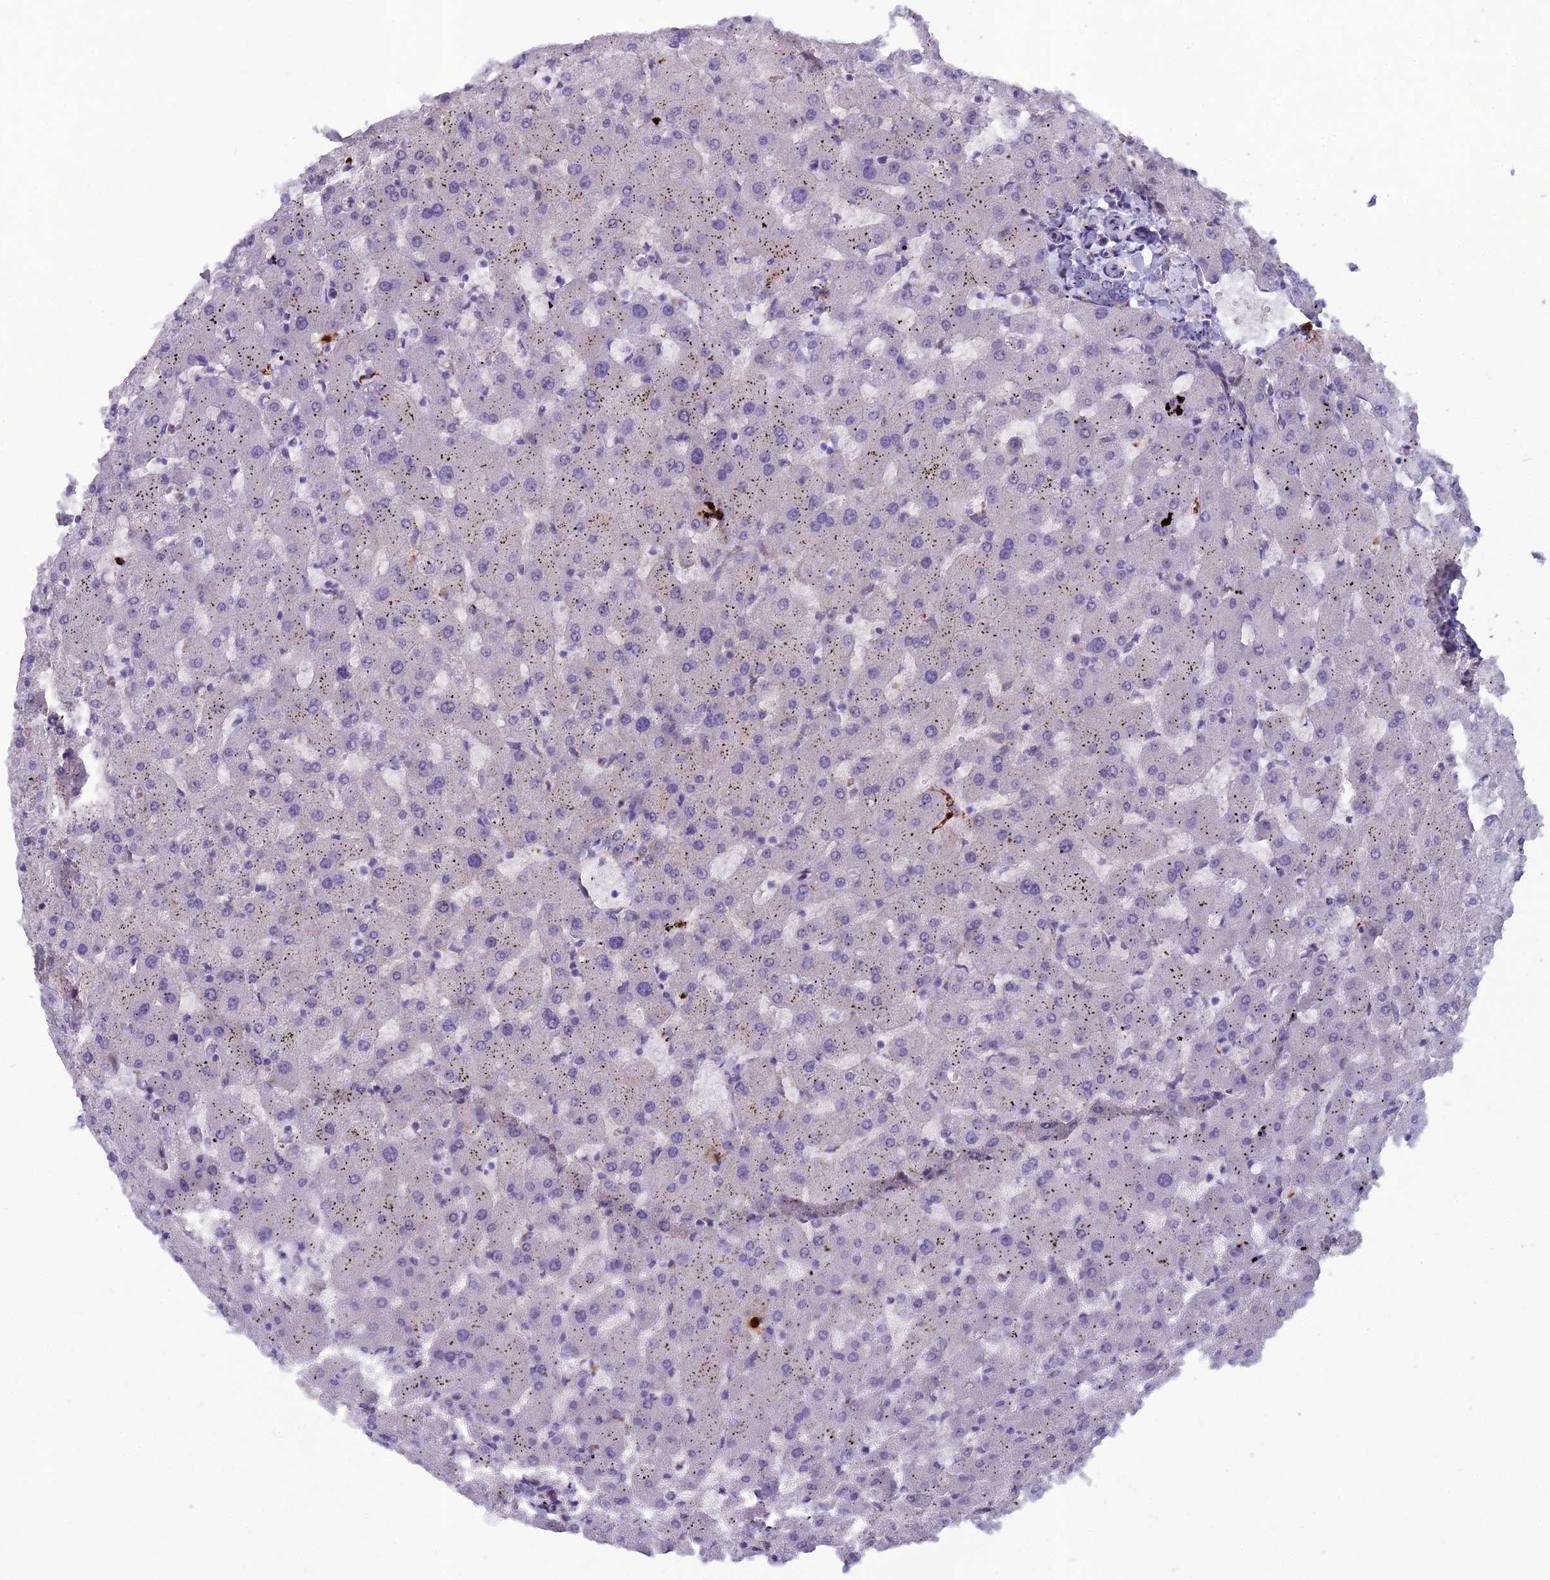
{"staining": {"intensity": "negative", "quantity": "none", "location": "none"}, "tissue": "liver", "cell_type": "Cholangiocytes", "image_type": "normal", "snomed": [{"axis": "morphology", "description": "Normal tissue, NOS"}, {"axis": "topography", "description": "Liver"}], "caption": "The micrograph reveals no staining of cholangiocytes in benign liver.", "gene": "BBS7", "patient": {"sex": "female", "age": 63}}